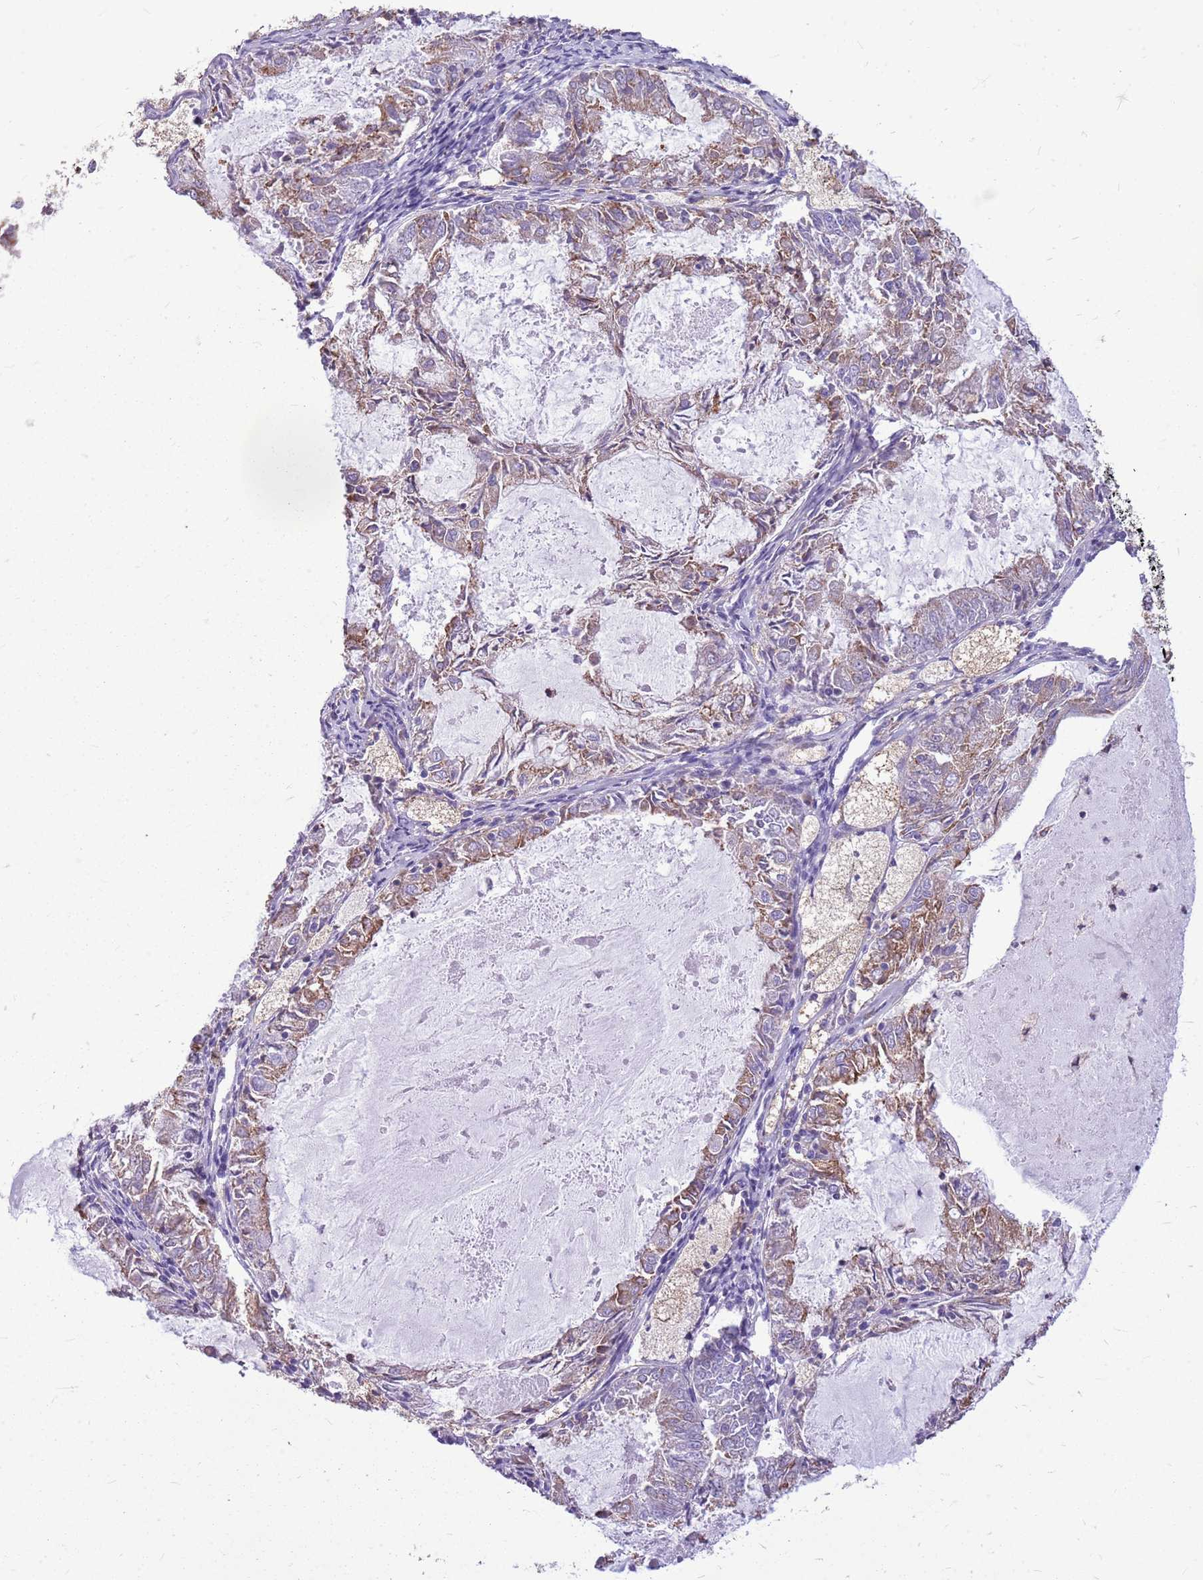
{"staining": {"intensity": "weak", "quantity": ">75%", "location": "cytoplasmic/membranous"}, "tissue": "endometrial cancer", "cell_type": "Tumor cells", "image_type": "cancer", "snomed": [{"axis": "morphology", "description": "Adenocarcinoma, NOS"}, {"axis": "topography", "description": "Endometrium"}], "caption": "The photomicrograph exhibits immunohistochemical staining of endometrial cancer. There is weak cytoplasmic/membranous staining is present in approximately >75% of tumor cells. (Stains: DAB in brown, nuclei in blue, Microscopy: brightfield microscopy at high magnification).", "gene": "KCTD19", "patient": {"sex": "female", "age": 57}}